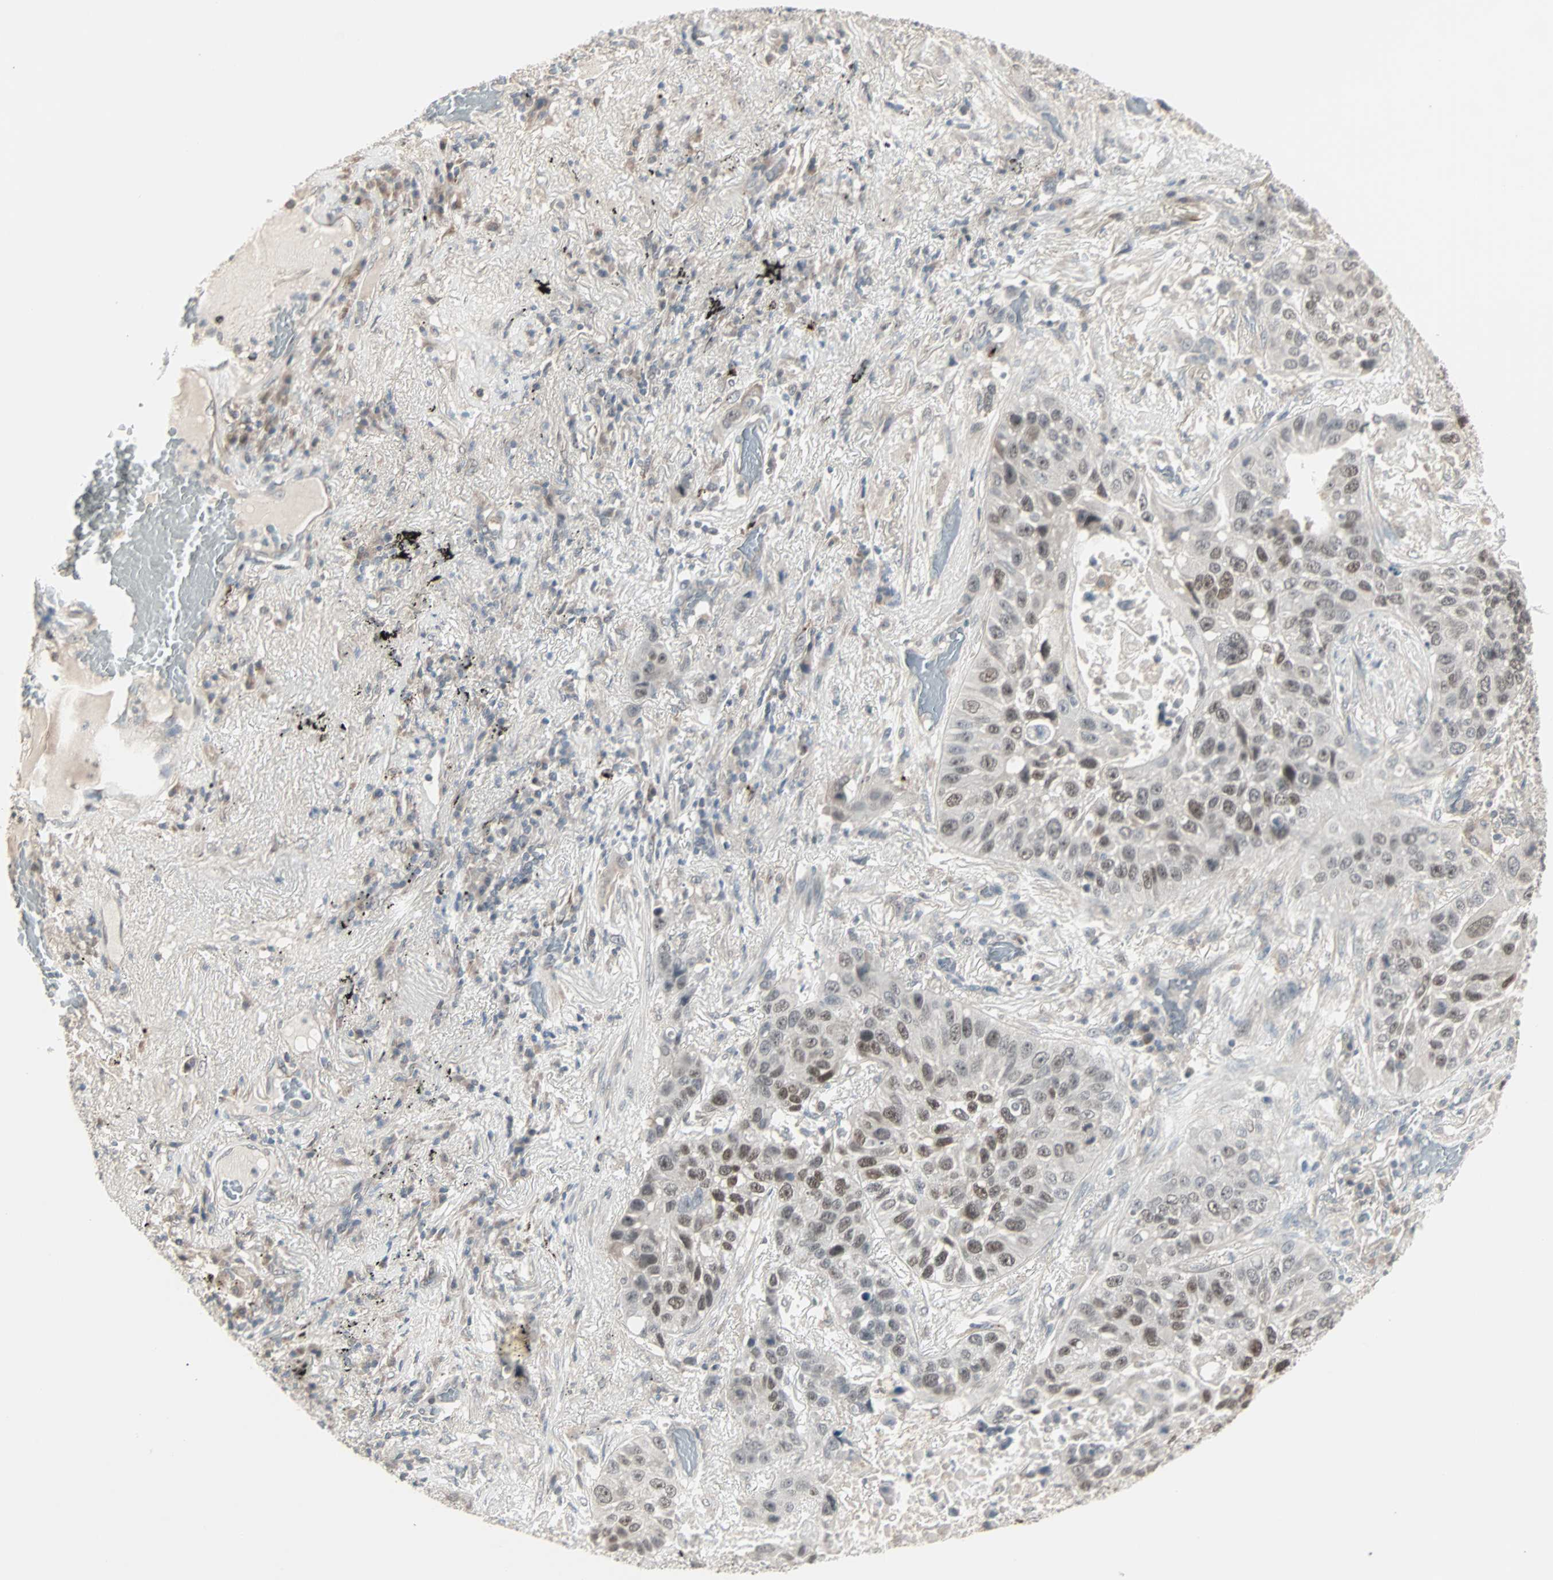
{"staining": {"intensity": "weak", "quantity": "25%-75%", "location": "cytoplasmic/membranous,nuclear"}, "tissue": "lung cancer", "cell_type": "Tumor cells", "image_type": "cancer", "snomed": [{"axis": "morphology", "description": "Squamous cell carcinoma, NOS"}, {"axis": "topography", "description": "Lung"}], "caption": "An IHC histopathology image of neoplastic tissue is shown. Protein staining in brown shows weak cytoplasmic/membranous and nuclear positivity in squamous cell carcinoma (lung) within tumor cells.", "gene": "KDM4A", "patient": {"sex": "male", "age": 57}}